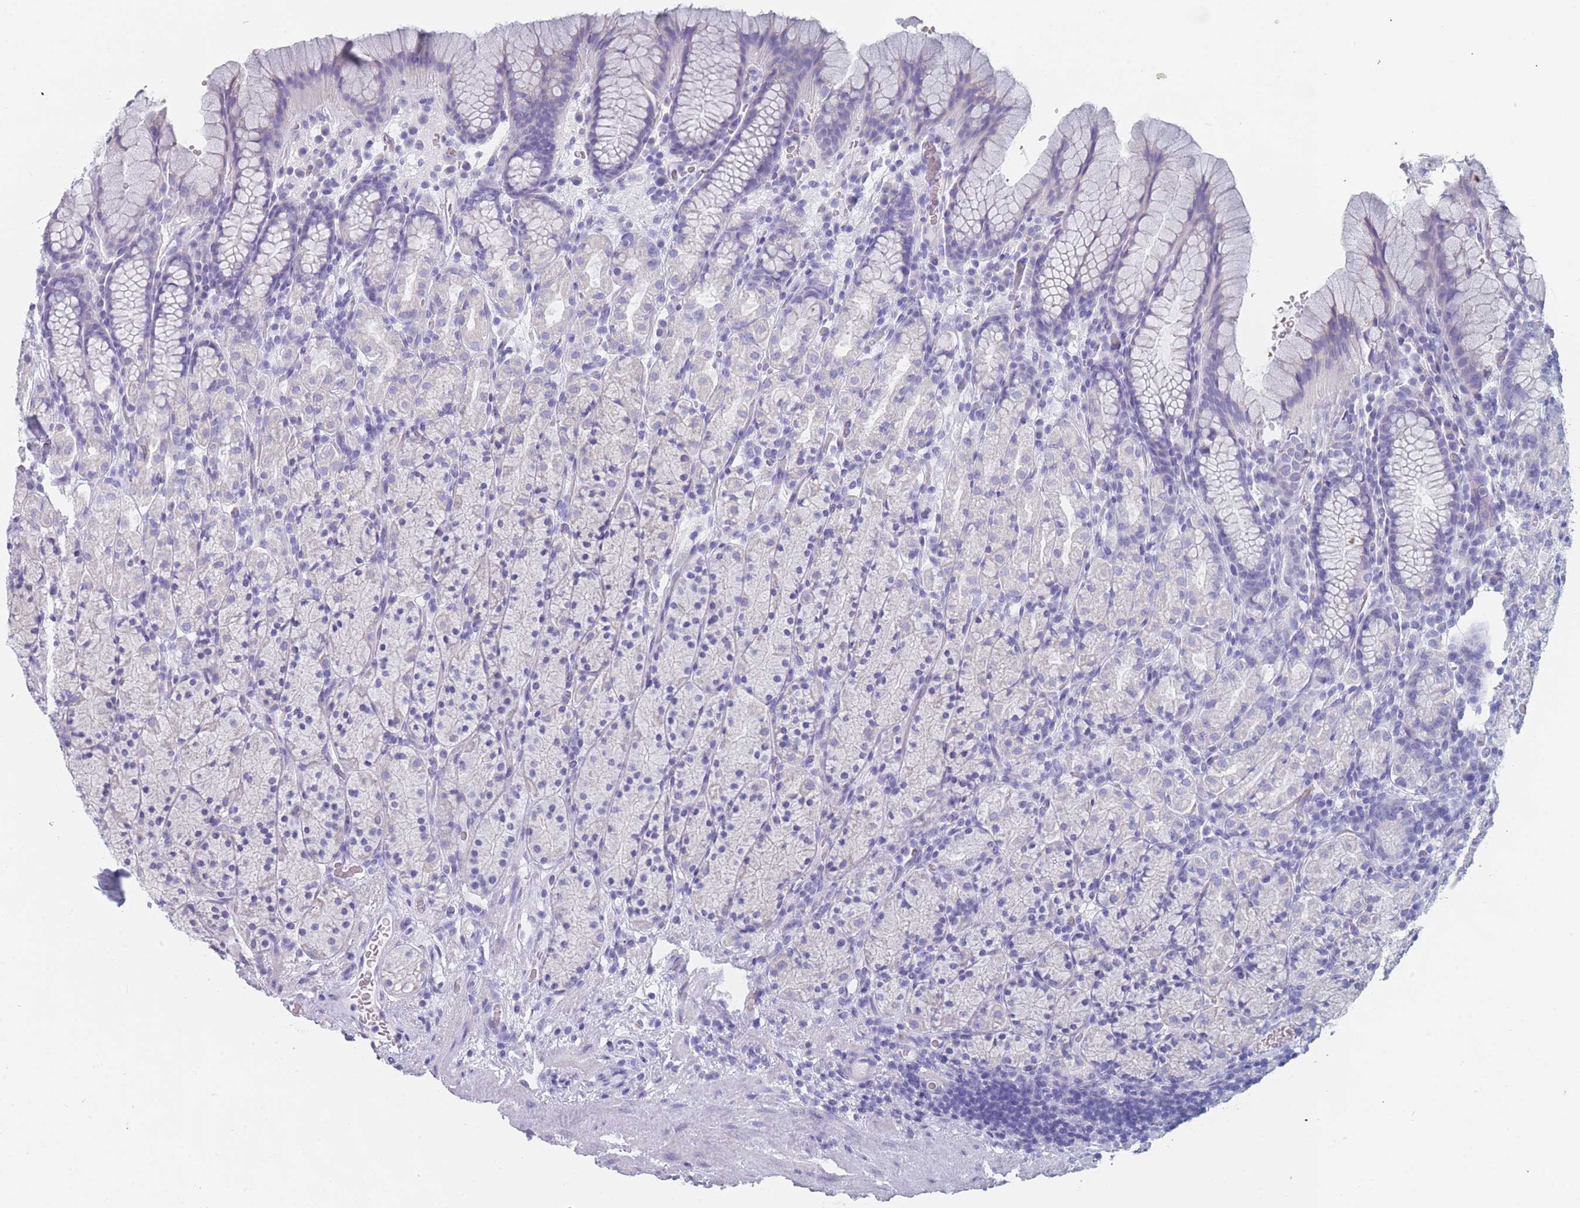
{"staining": {"intensity": "negative", "quantity": "none", "location": "none"}, "tissue": "stomach", "cell_type": "Glandular cells", "image_type": "normal", "snomed": [{"axis": "morphology", "description": "Normal tissue, NOS"}, {"axis": "topography", "description": "Stomach, upper"}, {"axis": "topography", "description": "Stomach"}], "caption": "There is no significant expression in glandular cells of stomach. The staining is performed using DAB (3,3'-diaminobenzidine) brown chromogen with nuclei counter-stained in using hematoxylin.", "gene": "OR5D16", "patient": {"sex": "male", "age": 62}}